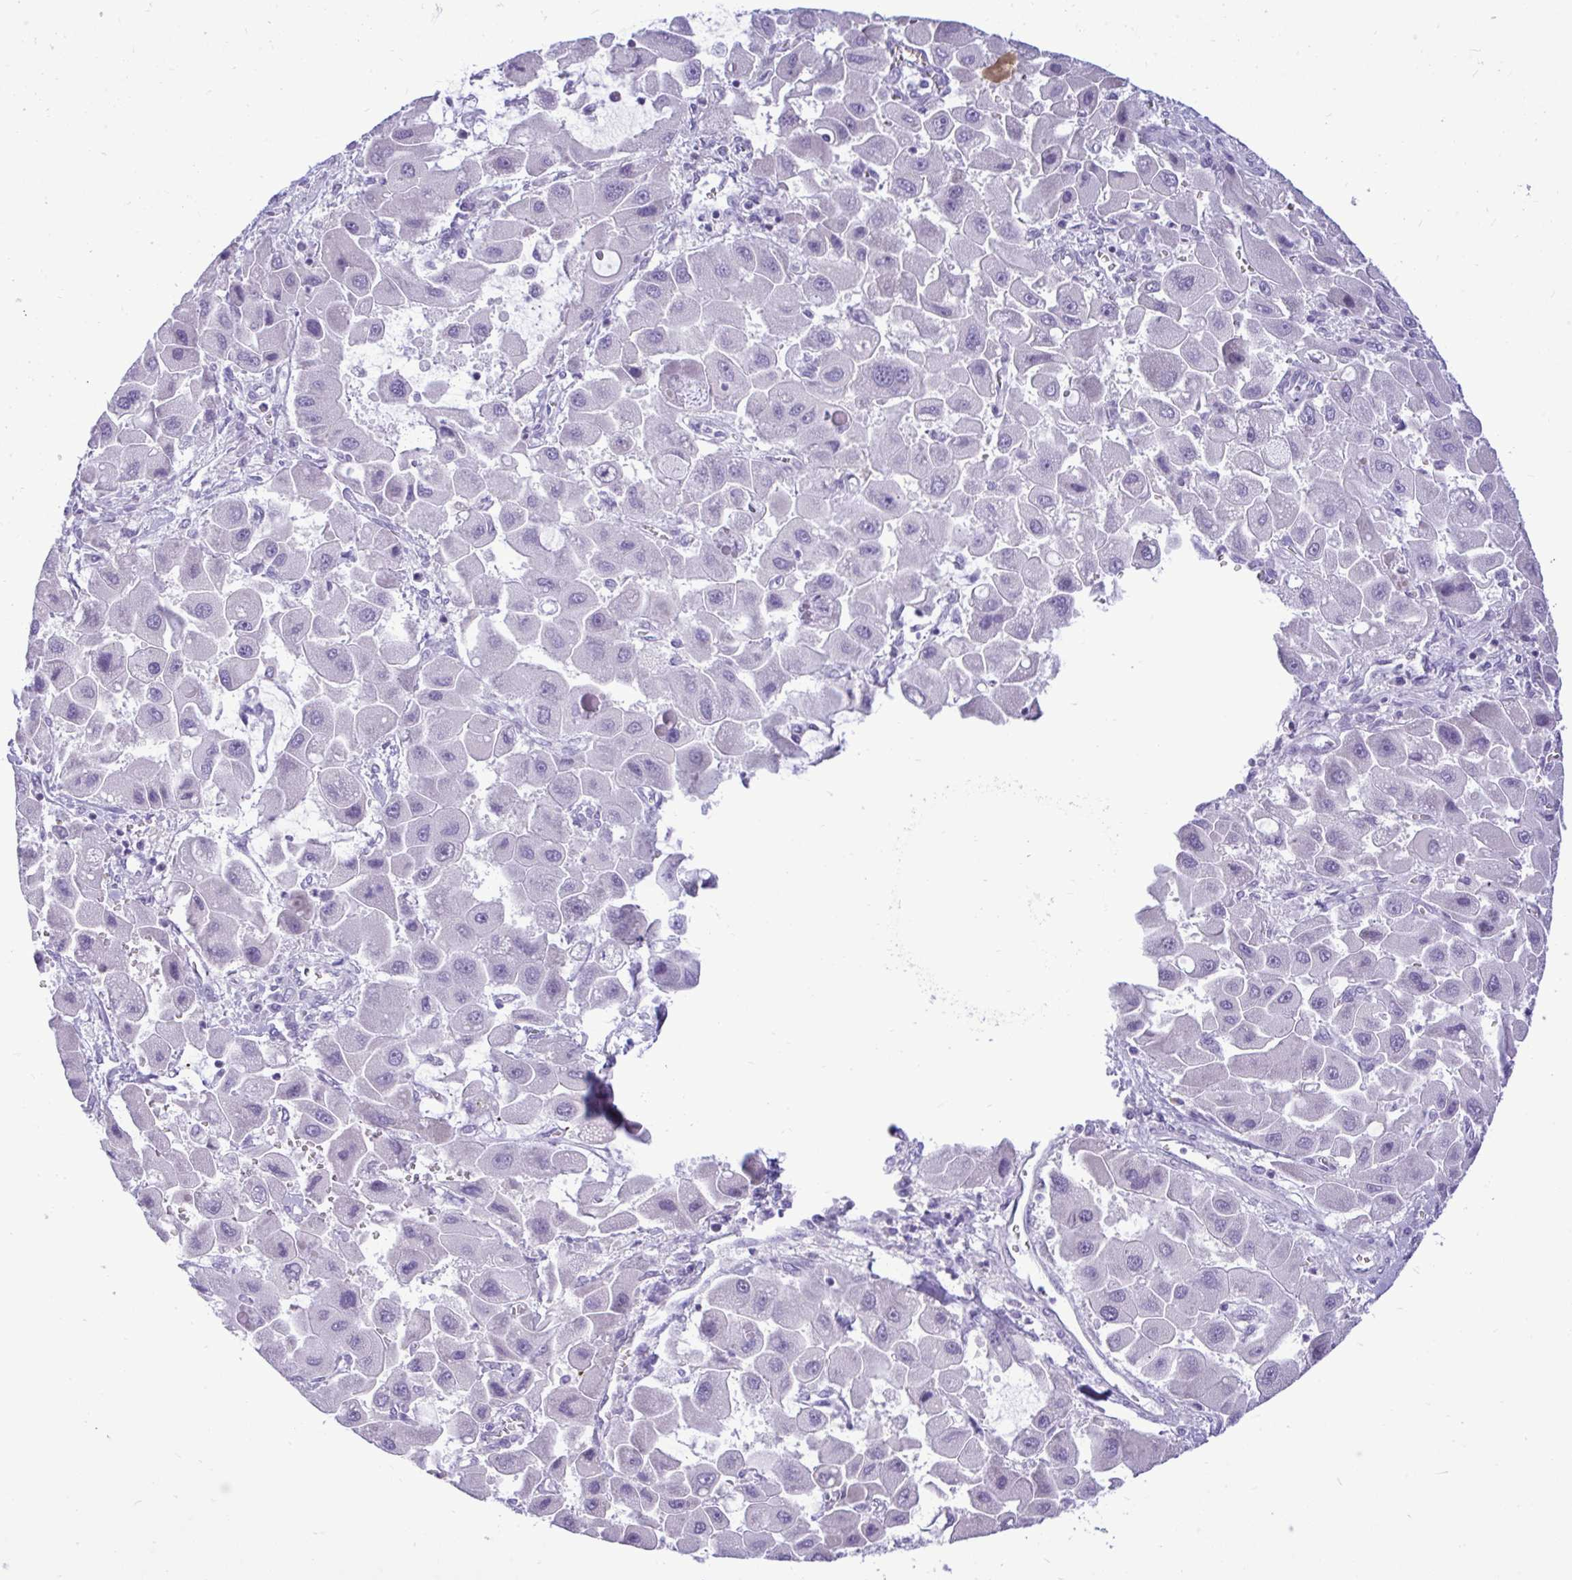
{"staining": {"intensity": "negative", "quantity": "none", "location": "none"}, "tissue": "liver cancer", "cell_type": "Tumor cells", "image_type": "cancer", "snomed": [{"axis": "morphology", "description": "Carcinoma, Hepatocellular, NOS"}, {"axis": "topography", "description": "Liver"}], "caption": "Immunohistochemistry photomicrograph of neoplastic tissue: human hepatocellular carcinoma (liver) stained with DAB (3,3'-diaminobenzidine) shows no significant protein expression in tumor cells.", "gene": "SPAG1", "patient": {"sex": "male", "age": 24}}